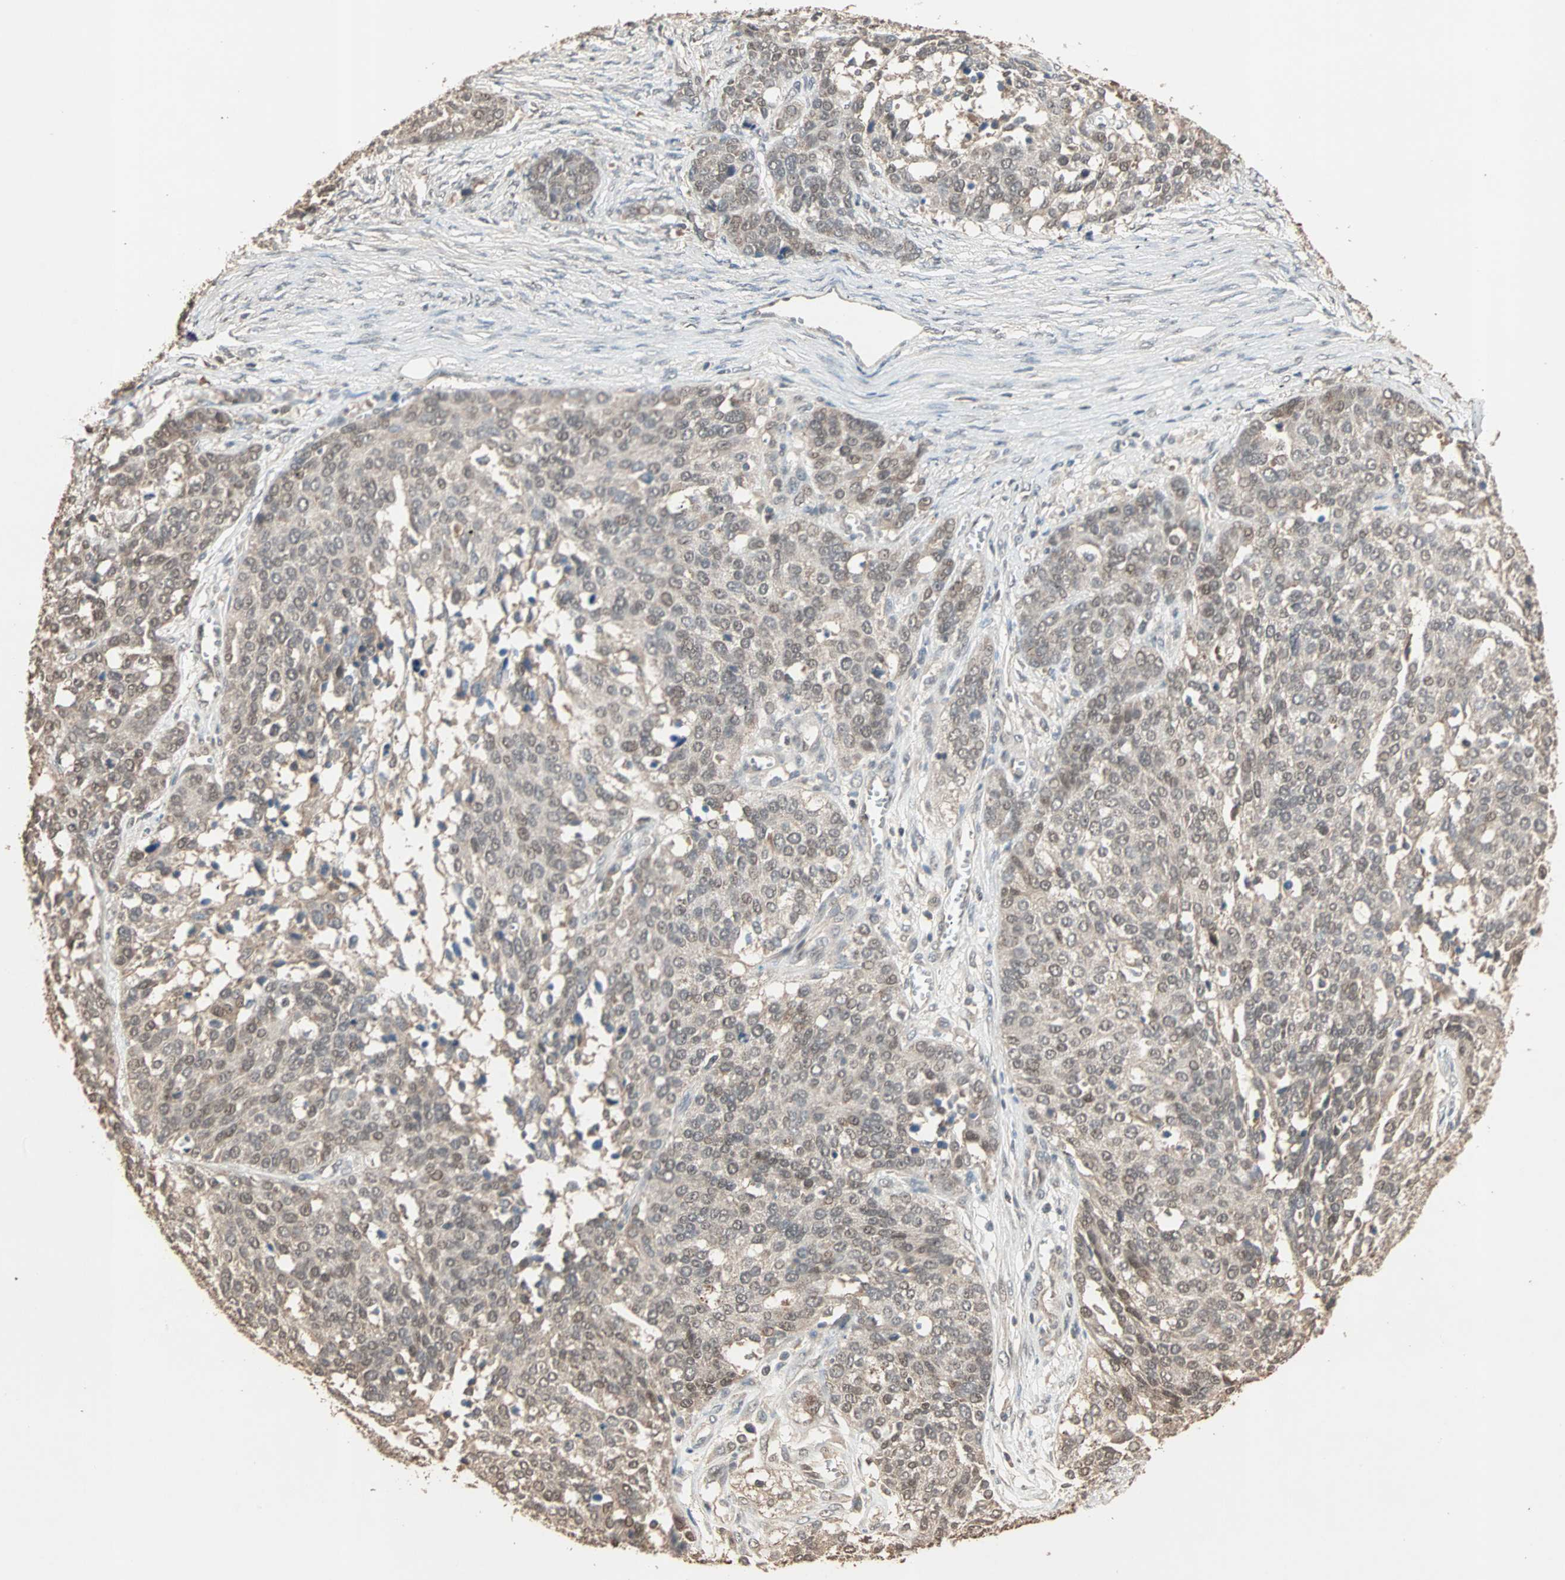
{"staining": {"intensity": "moderate", "quantity": "25%-75%", "location": "cytoplasmic/membranous,nuclear"}, "tissue": "ovarian cancer", "cell_type": "Tumor cells", "image_type": "cancer", "snomed": [{"axis": "morphology", "description": "Cystadenocarcinoma, serous, NOS"}, {"axis": "topography", "description": "Ovary"}], "caption": "Serous cystadenocarcinoma (ovarian) tissue reveals moderate cytoplasmic/membranous and nuclear positivity in approximately 25%-75% of tumor cells, visualized by immunohistochemistry.", "gene": "ZBTB33", "patient": {"sex": "female", "age": 44}}